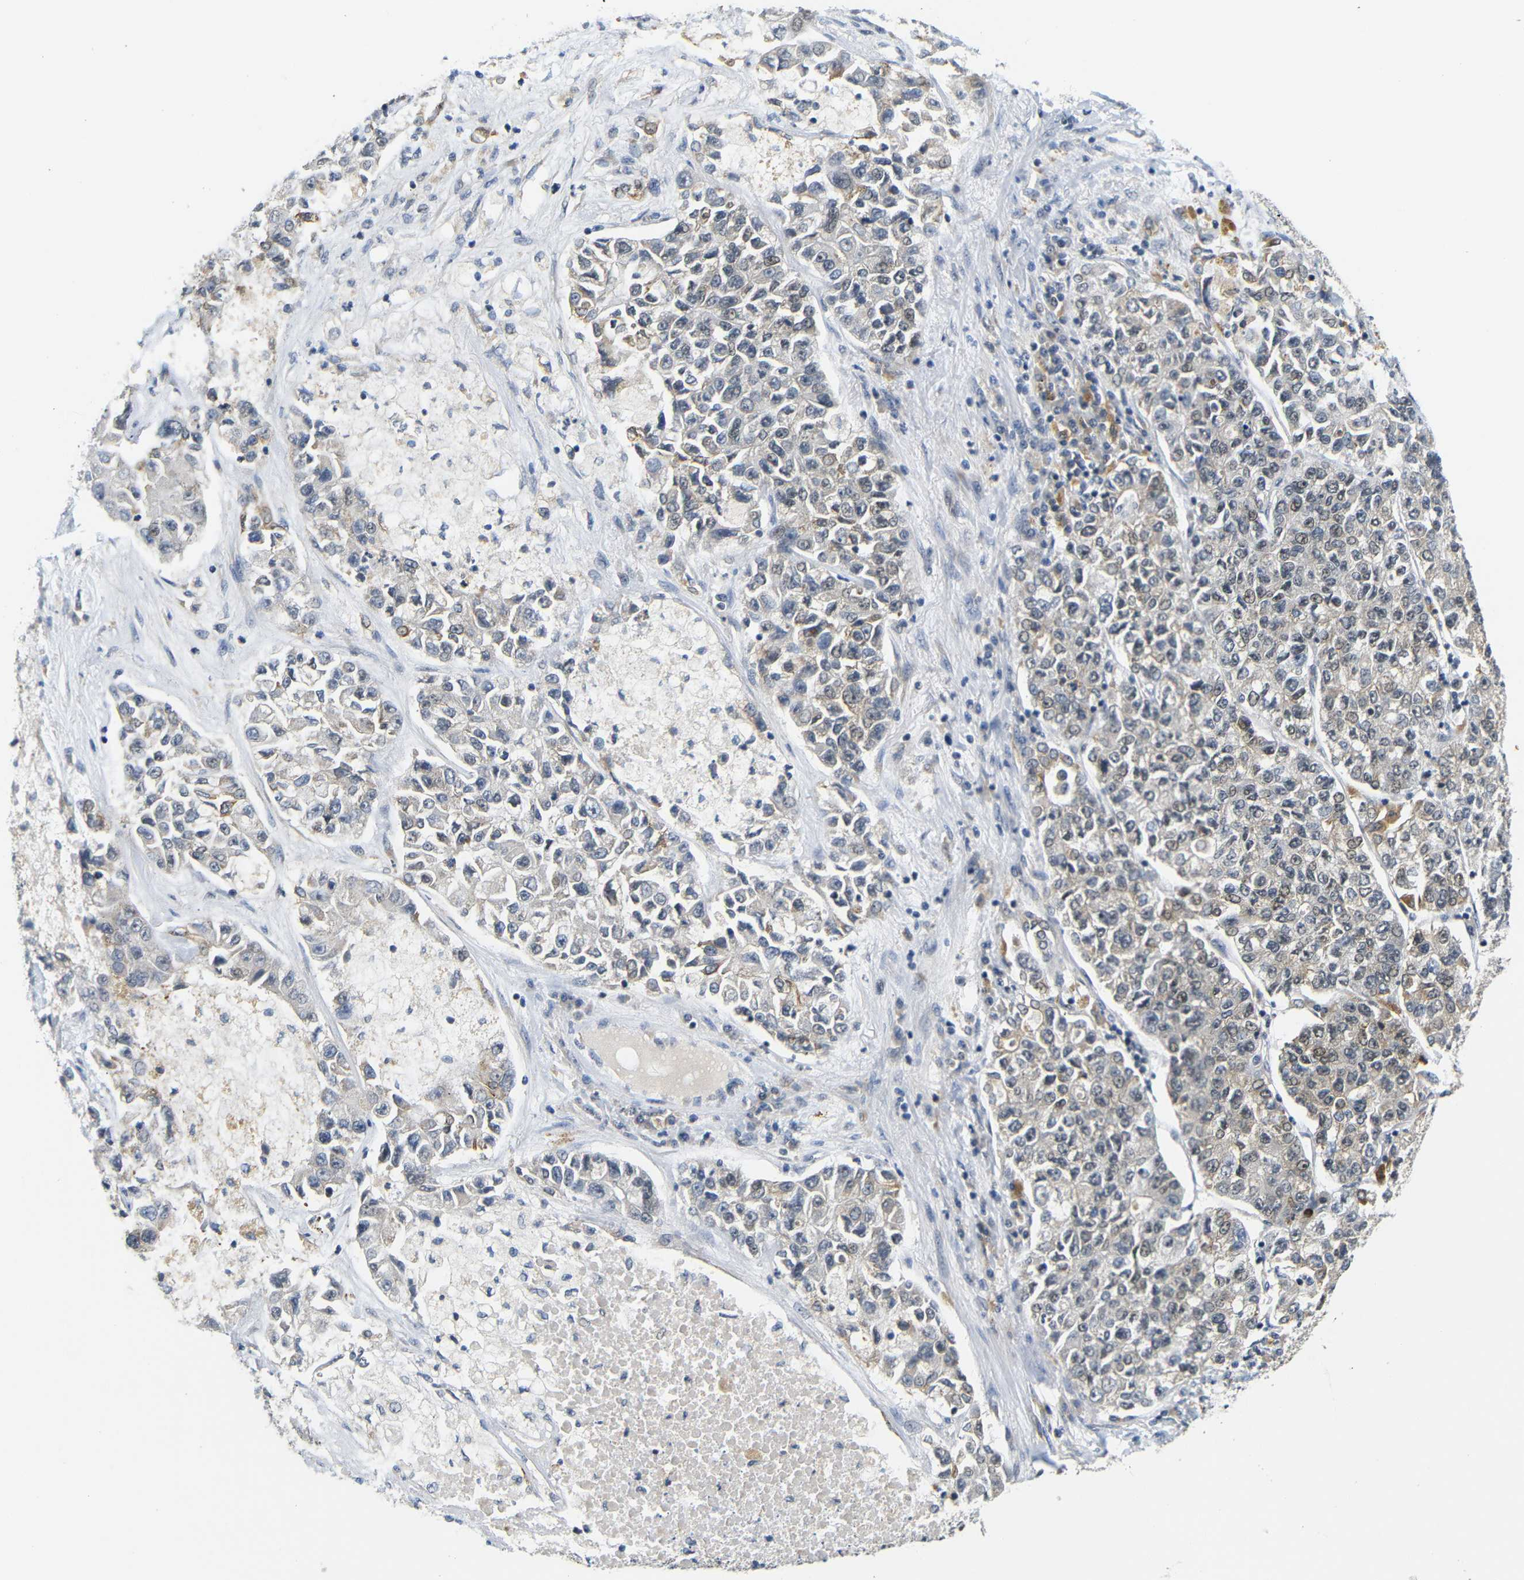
{"staining": {"intensity": "weak", "quantity": ">75%", "location": "cytoplasmic/membranous,nuclear"}, "tissue": "lung cancer", "cell_type": "Tumor cells", "image_type": "cancer", "snomed": [{"axis": "morphology", "description": "Adenocarcinoma, NOS"}, {"axis": "topography", "description": "Lung"}], "caption": "Immunohistochemistry (IHC) (DAB) staining of human lung cancer displays weak cytoplasmic/membranous and nuclear protein positivity in approximately >75% of tumor cells.", "gene": "GJA5", "patient": {"sex": "male", "age": 49}}